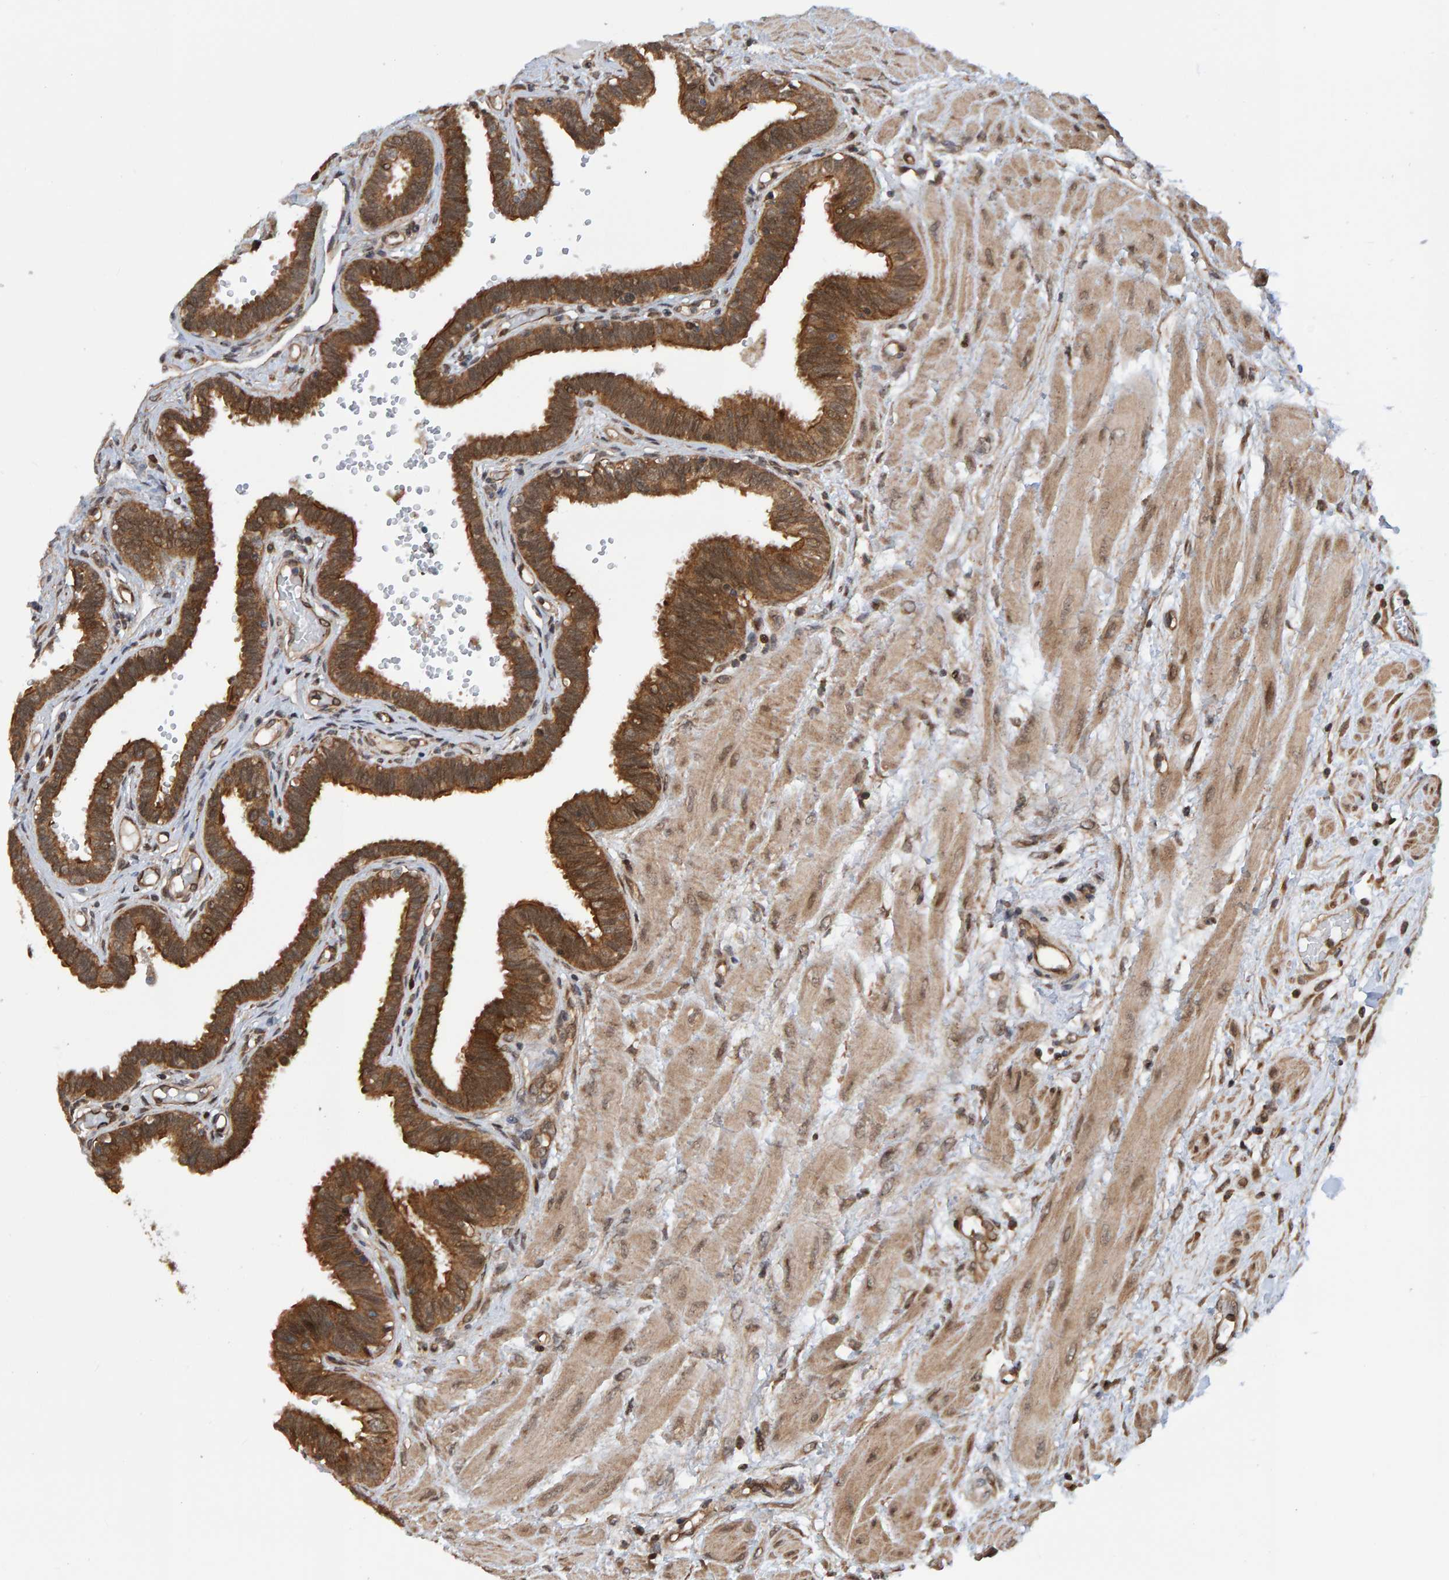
{"staining": {"intensity": "strong", "quantity": ">75%", "location": "cytoplasmic/membranous"}, "tissue": "fallopian tube", "cell_type": "Glandular cells", "image_type": "normal", "snomed": [{"axis": "morphology", "description": "Normal tissue, NOS"}, {"axis": "topography", "description": "Fallopian tube"}], "caption": "High-magnification brightfield microscopy of normal fallopian tube stained with DAB (brown) and counterstained with hematoxylin (blue). glandular cells exhibit strong cytoplasmic/membranous staining is identified in about>75% of cells.", "gene": "SCRN2", "patient": {"sex": "female", "age": 32}}